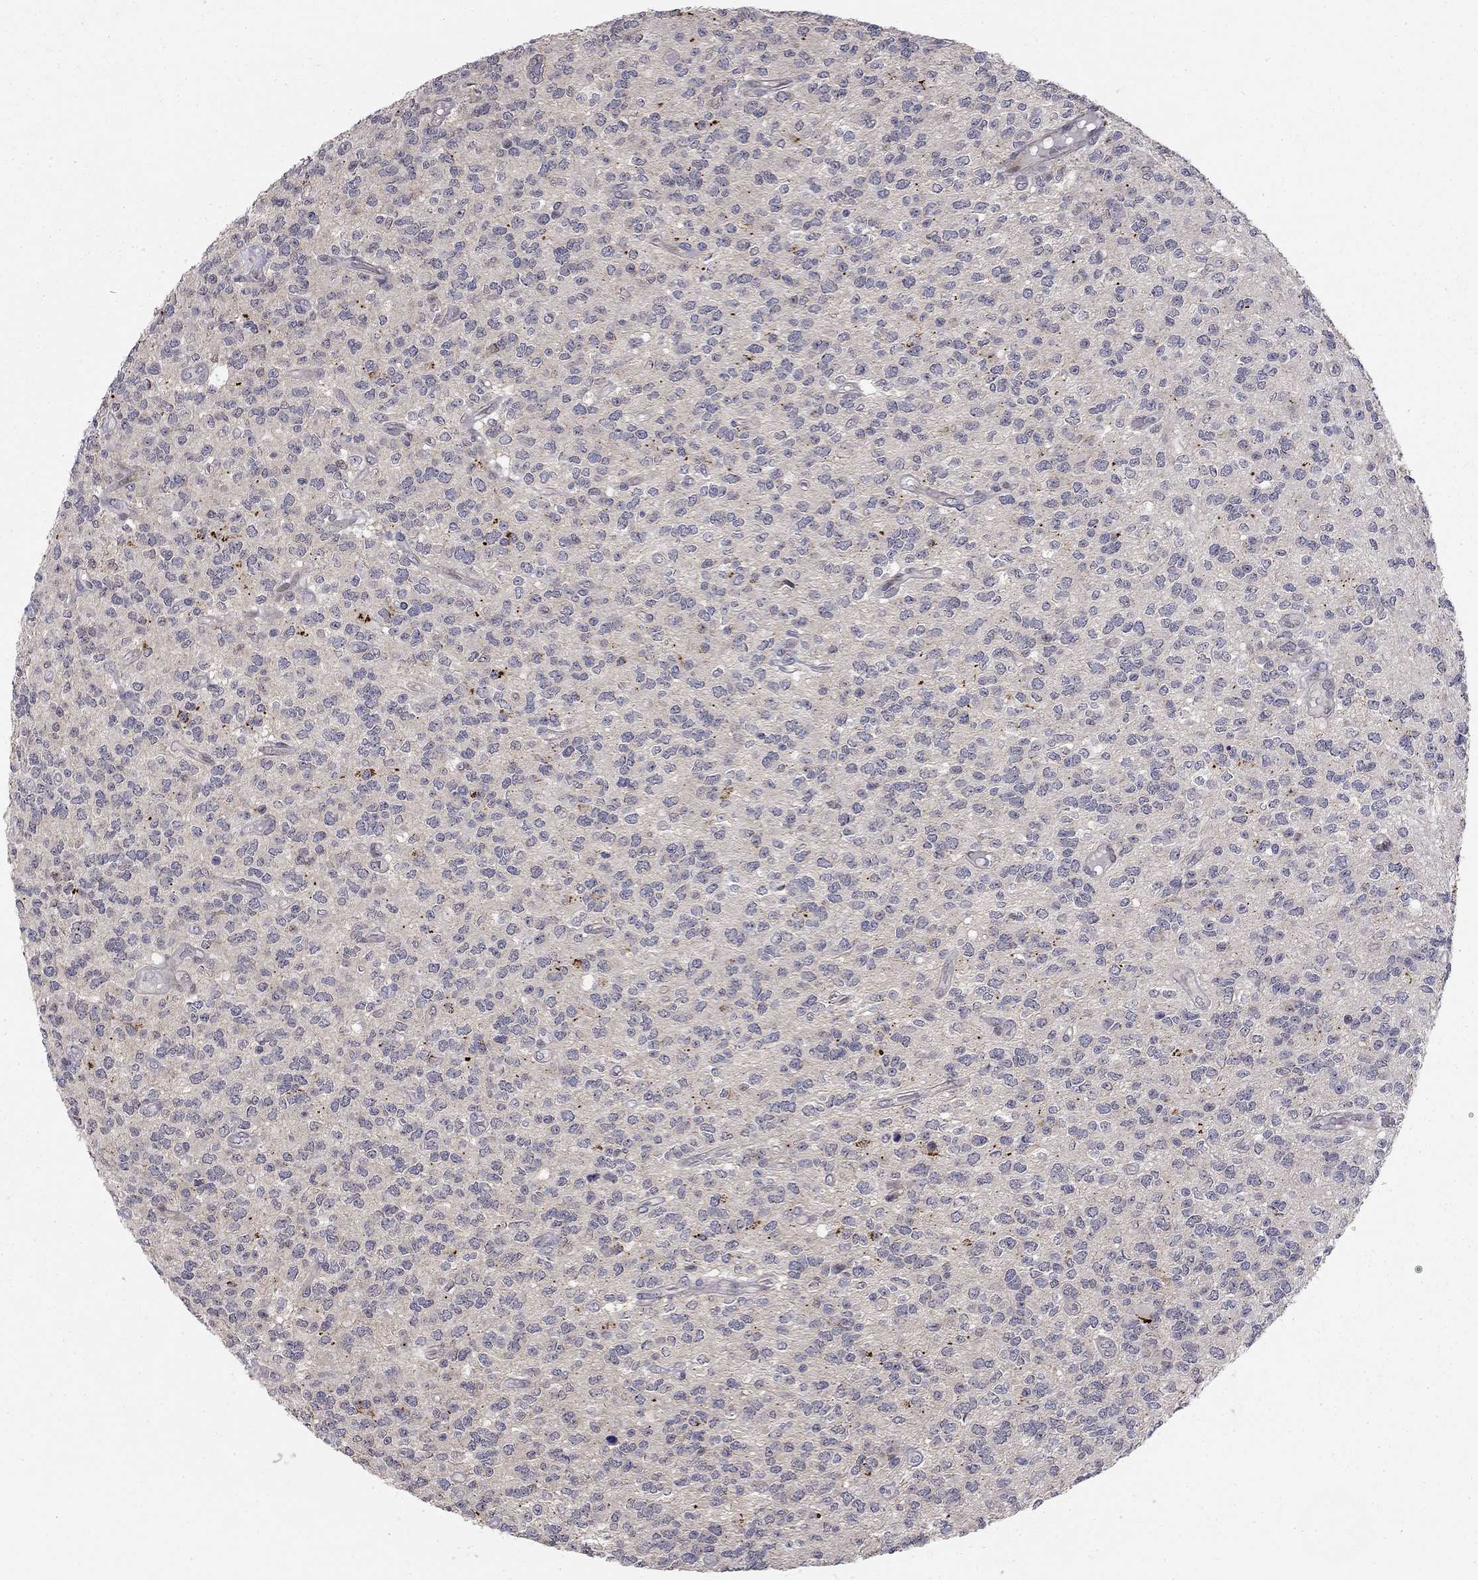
{"staining": {"intensity": "negative", "quantity": "none", "location": "none"}, "tissue": "glioma", "cell_type": "Tumor cells", "image_type": "cancer", "snomed": [{"axis": "morphology", "description": "Glioma, malignant, Low grade"}, {"axis": "topography", "description": "Brain"}], "caption": "Immunohistochemical staining of human malignant glioma (low-grade) exhibits no significant staining in tumor cells.", "gene": "STXBP6", "patient": {"sex": "female", "age": 45}}